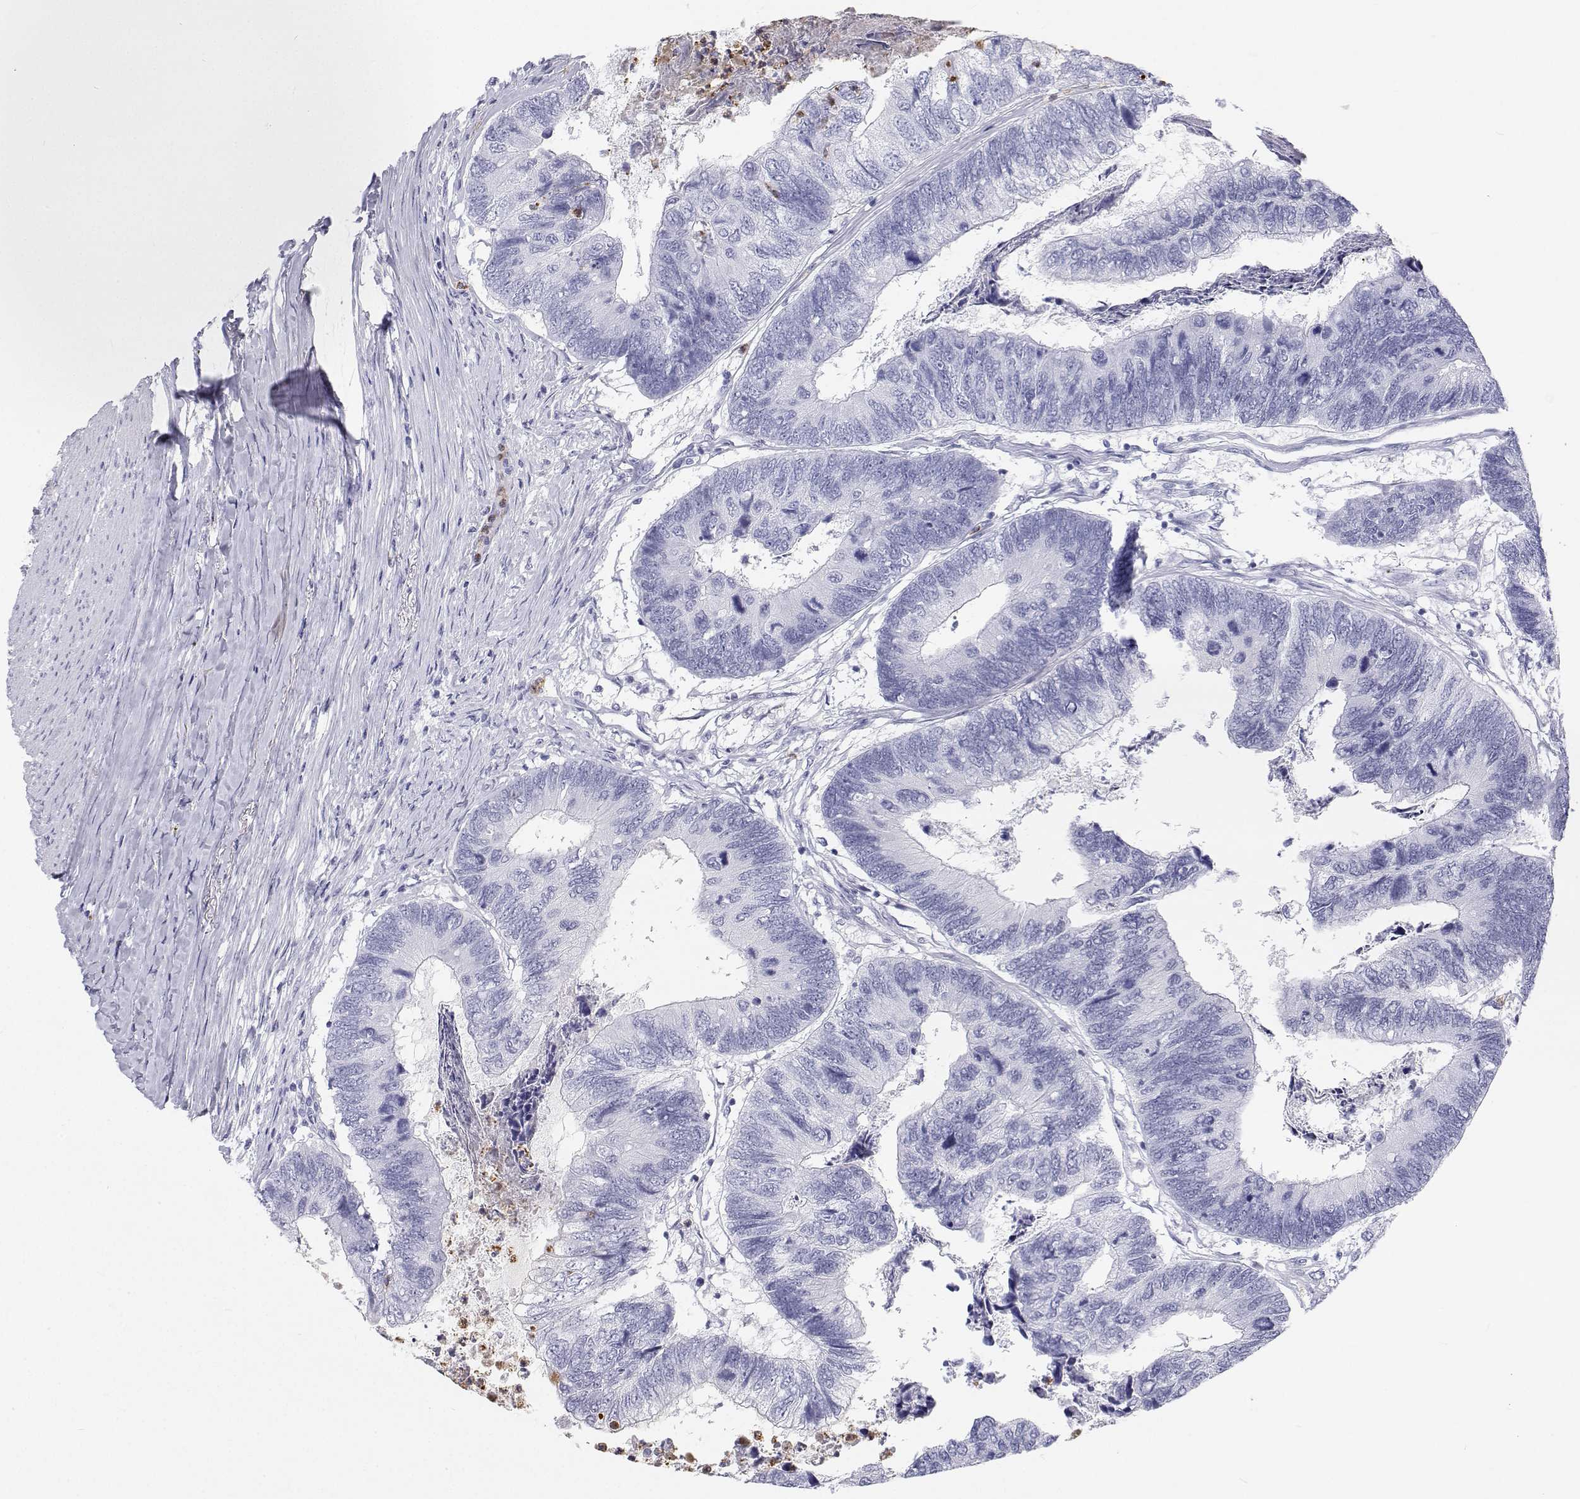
{"staining": {"intensity": "negative", "quantity": "none", "location": "none"}, "tissue": "colorectal cancer", "cell_type": "Tumor cells", "image_type": "cancer", "snomed": [{"axis": "morphology", "description": "Adenocarcinoma, NOS"}, {"axis": "topography", "description": "Colon"}], "caption": "The micrograph shows no staining of tumor cells in colorectal cancer.", "gene": "SFTPB", "patient": {"sex": "female", "age": 67}}